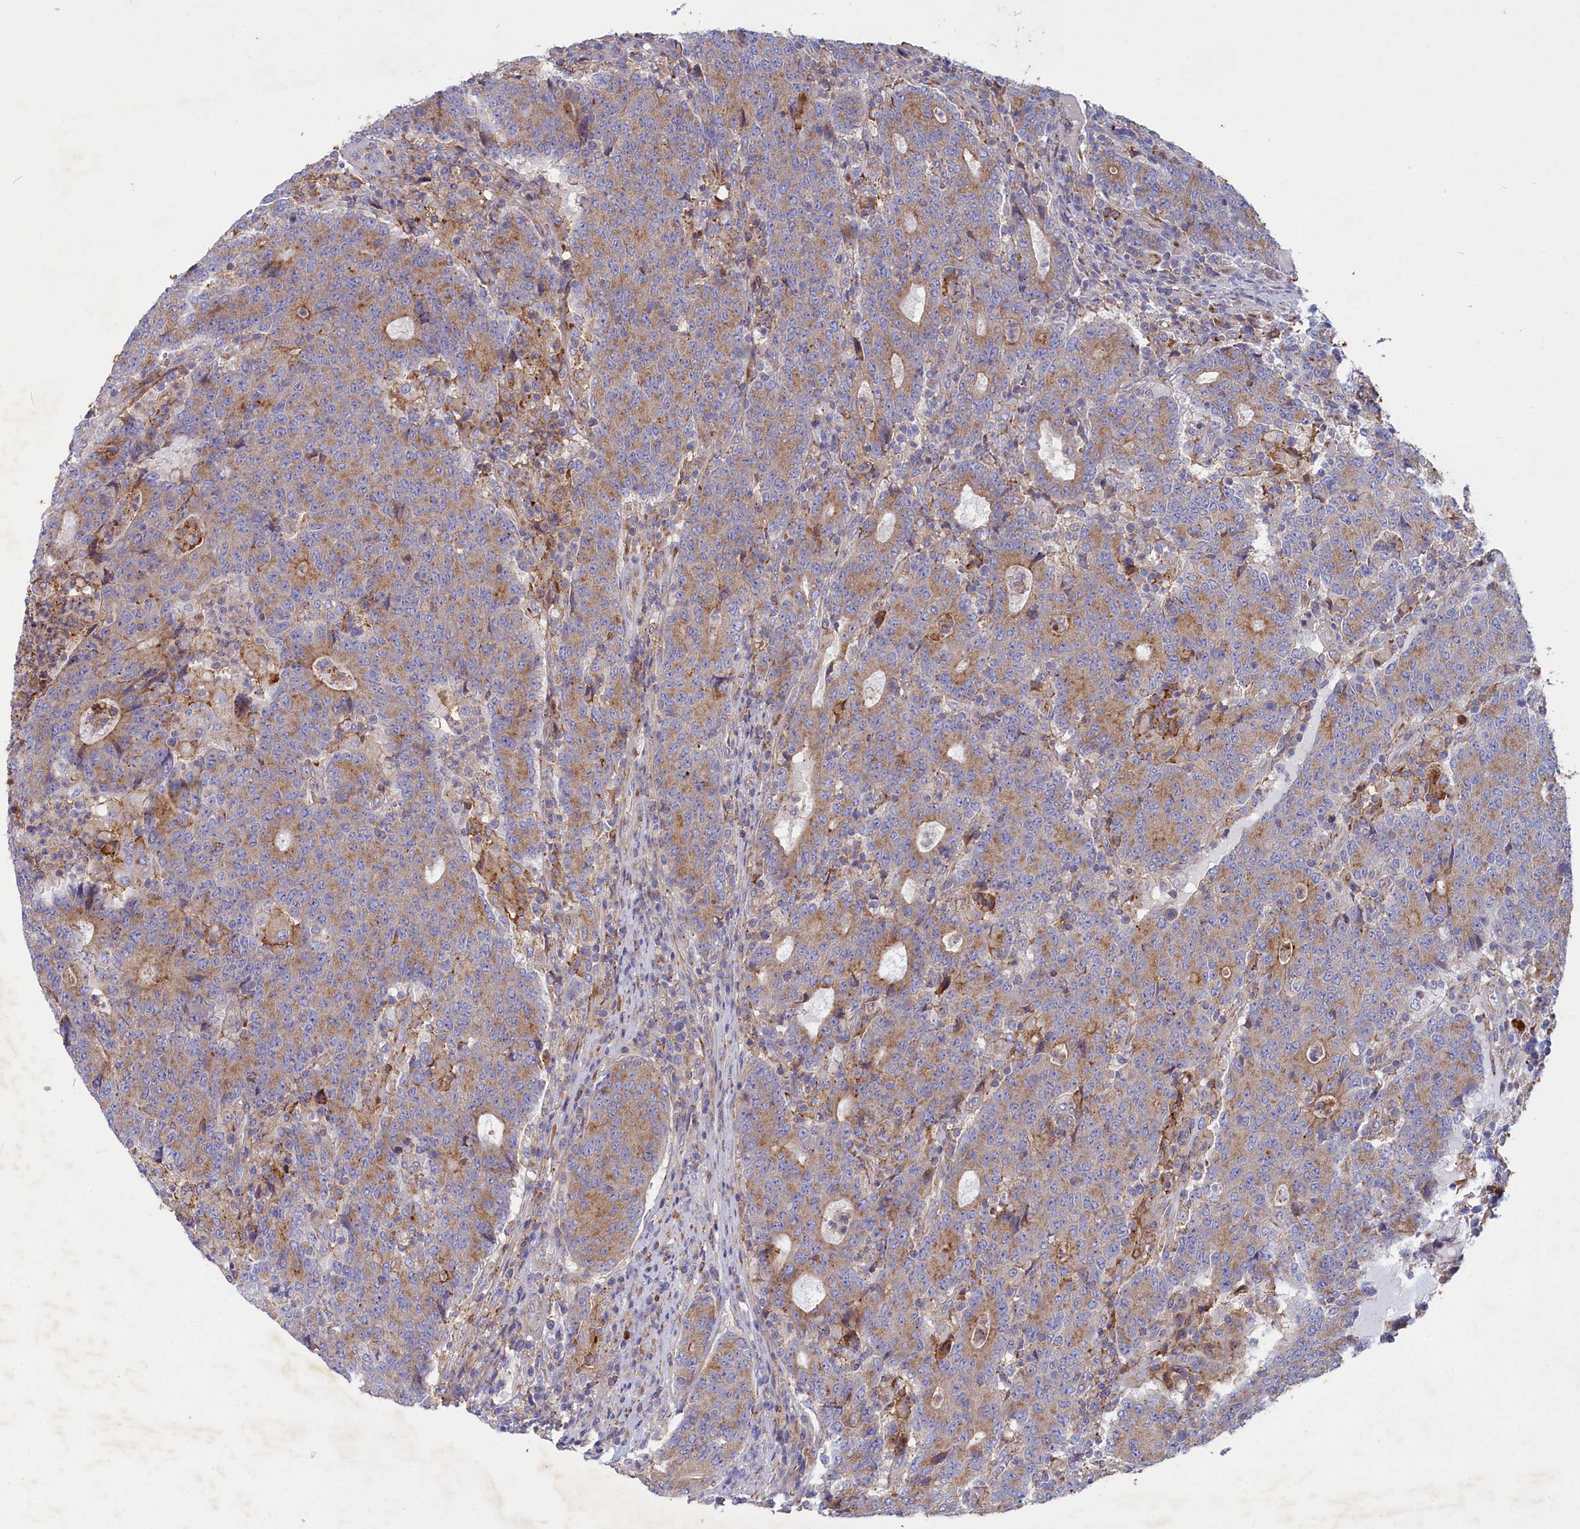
{"staining": {"intensity": "moderate", "quantity": "25%-75%", "location": "cytoplasmic/membranous"}, "tissue": "colorectal cancer", "cell_type": "Tumor cells", "image_type": "cancer", "snomed": [{"axis": "morphology", "description": "Adenocarcinoma, NOS"}, {"axis": "topography", "description": "Colon"}], "caption": "Adenocarcinoma (colorectal) stained for a protein displays moderate cytoplasmic/membranous positivity in tumor cells.", "gene": "SCAMP4", "patient": {"sex": "female", "age": 75}}